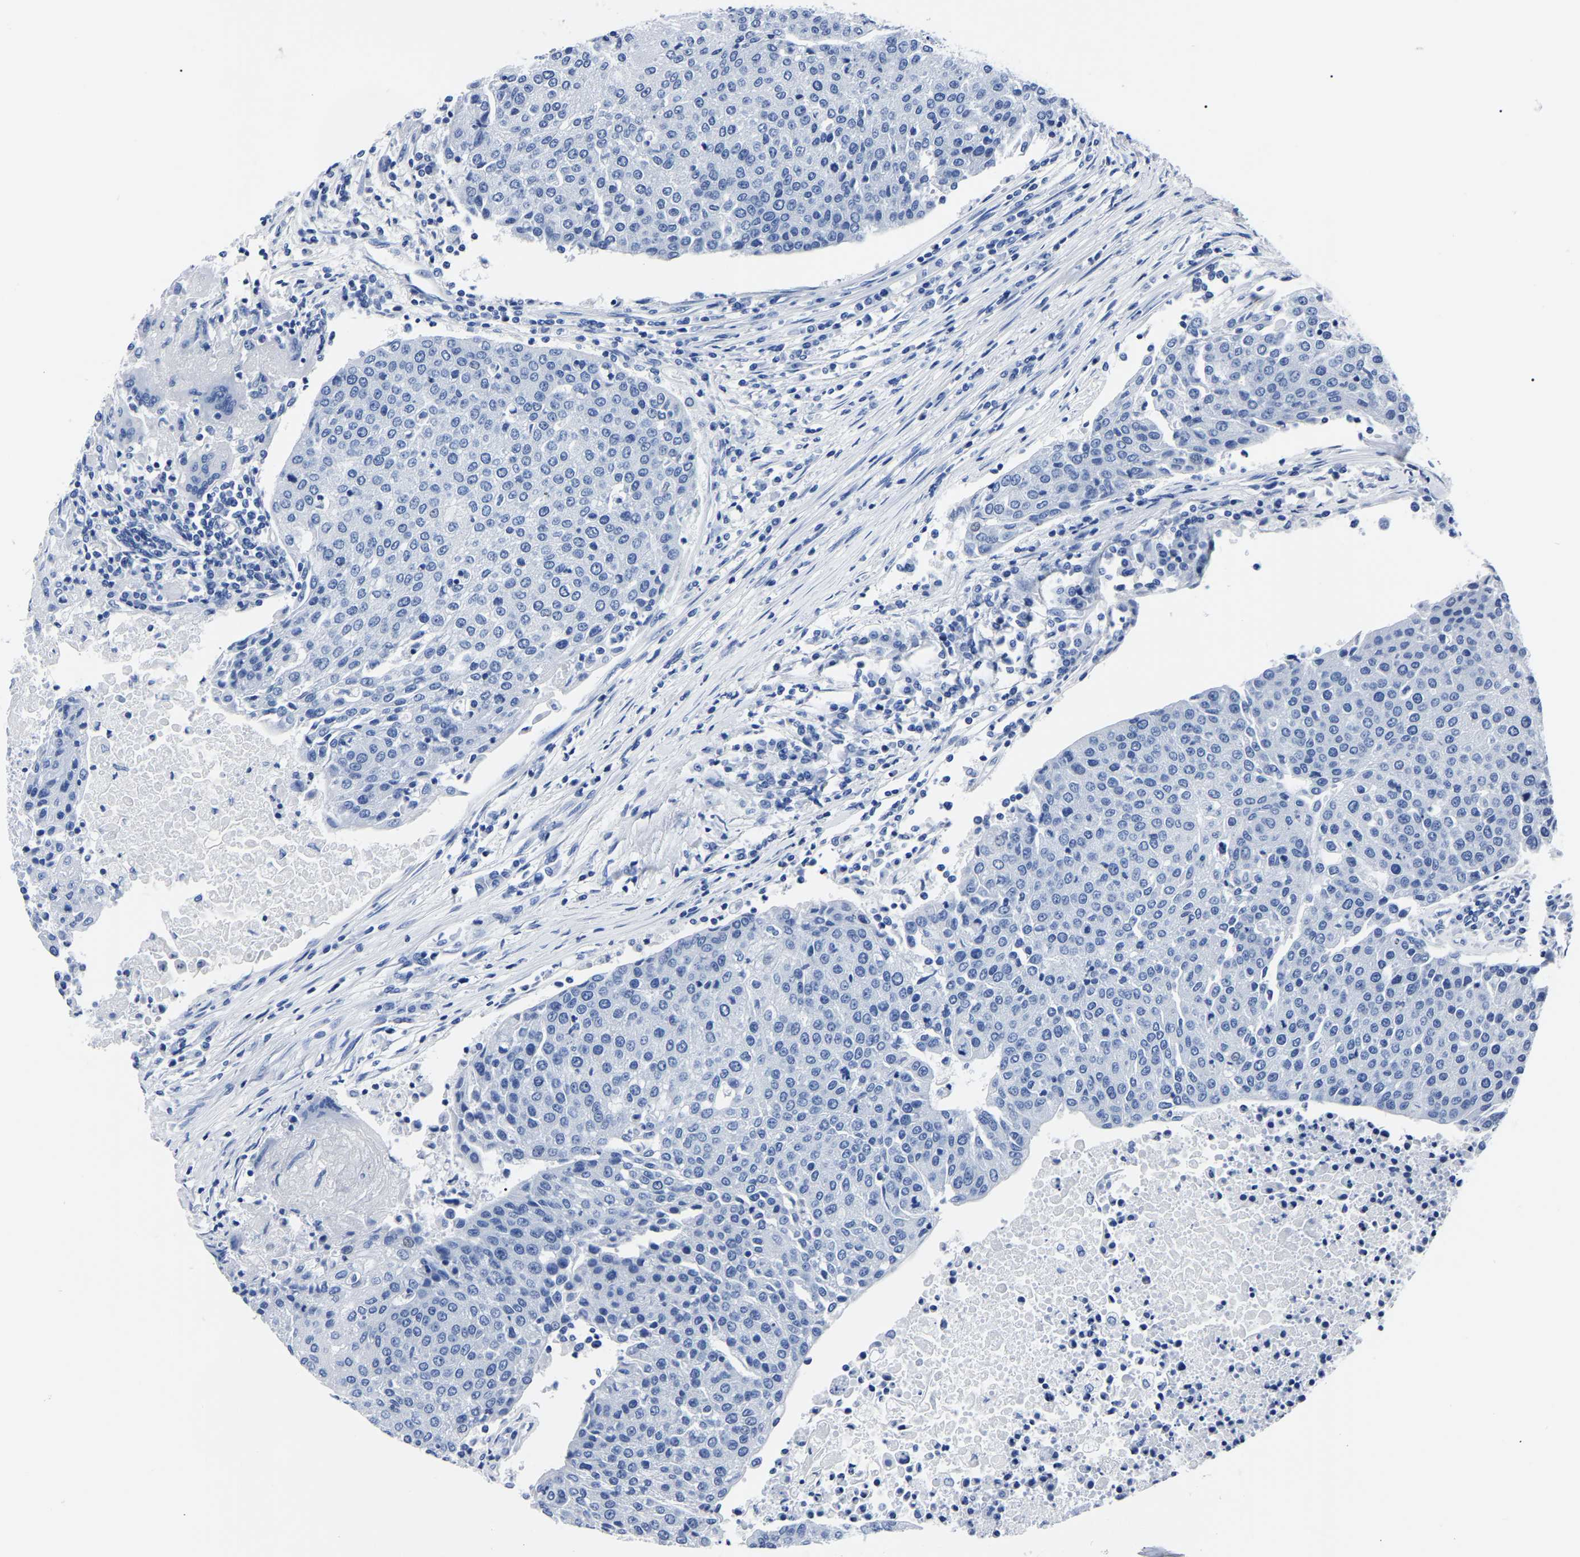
{"staining": {"intensity": "negative", "quantity": "none", "location": "none"}, "tissue": "urothelial cancer", "cell_type": "Tumor cells", "image_type": "cancer", "snomed": [{"axis": "morphology", "description": "Urothelial carcinoma, High grade"}, {"axis": "topography", "description": "Urinary bladder"}], "caption": "This is an immunohistochemistry (IHC) photomicrograph of urothelial cancer. There is no staining in tumor cells.", "gene": "IMPG2", "patient": {"sex": "female", "age": 85}}